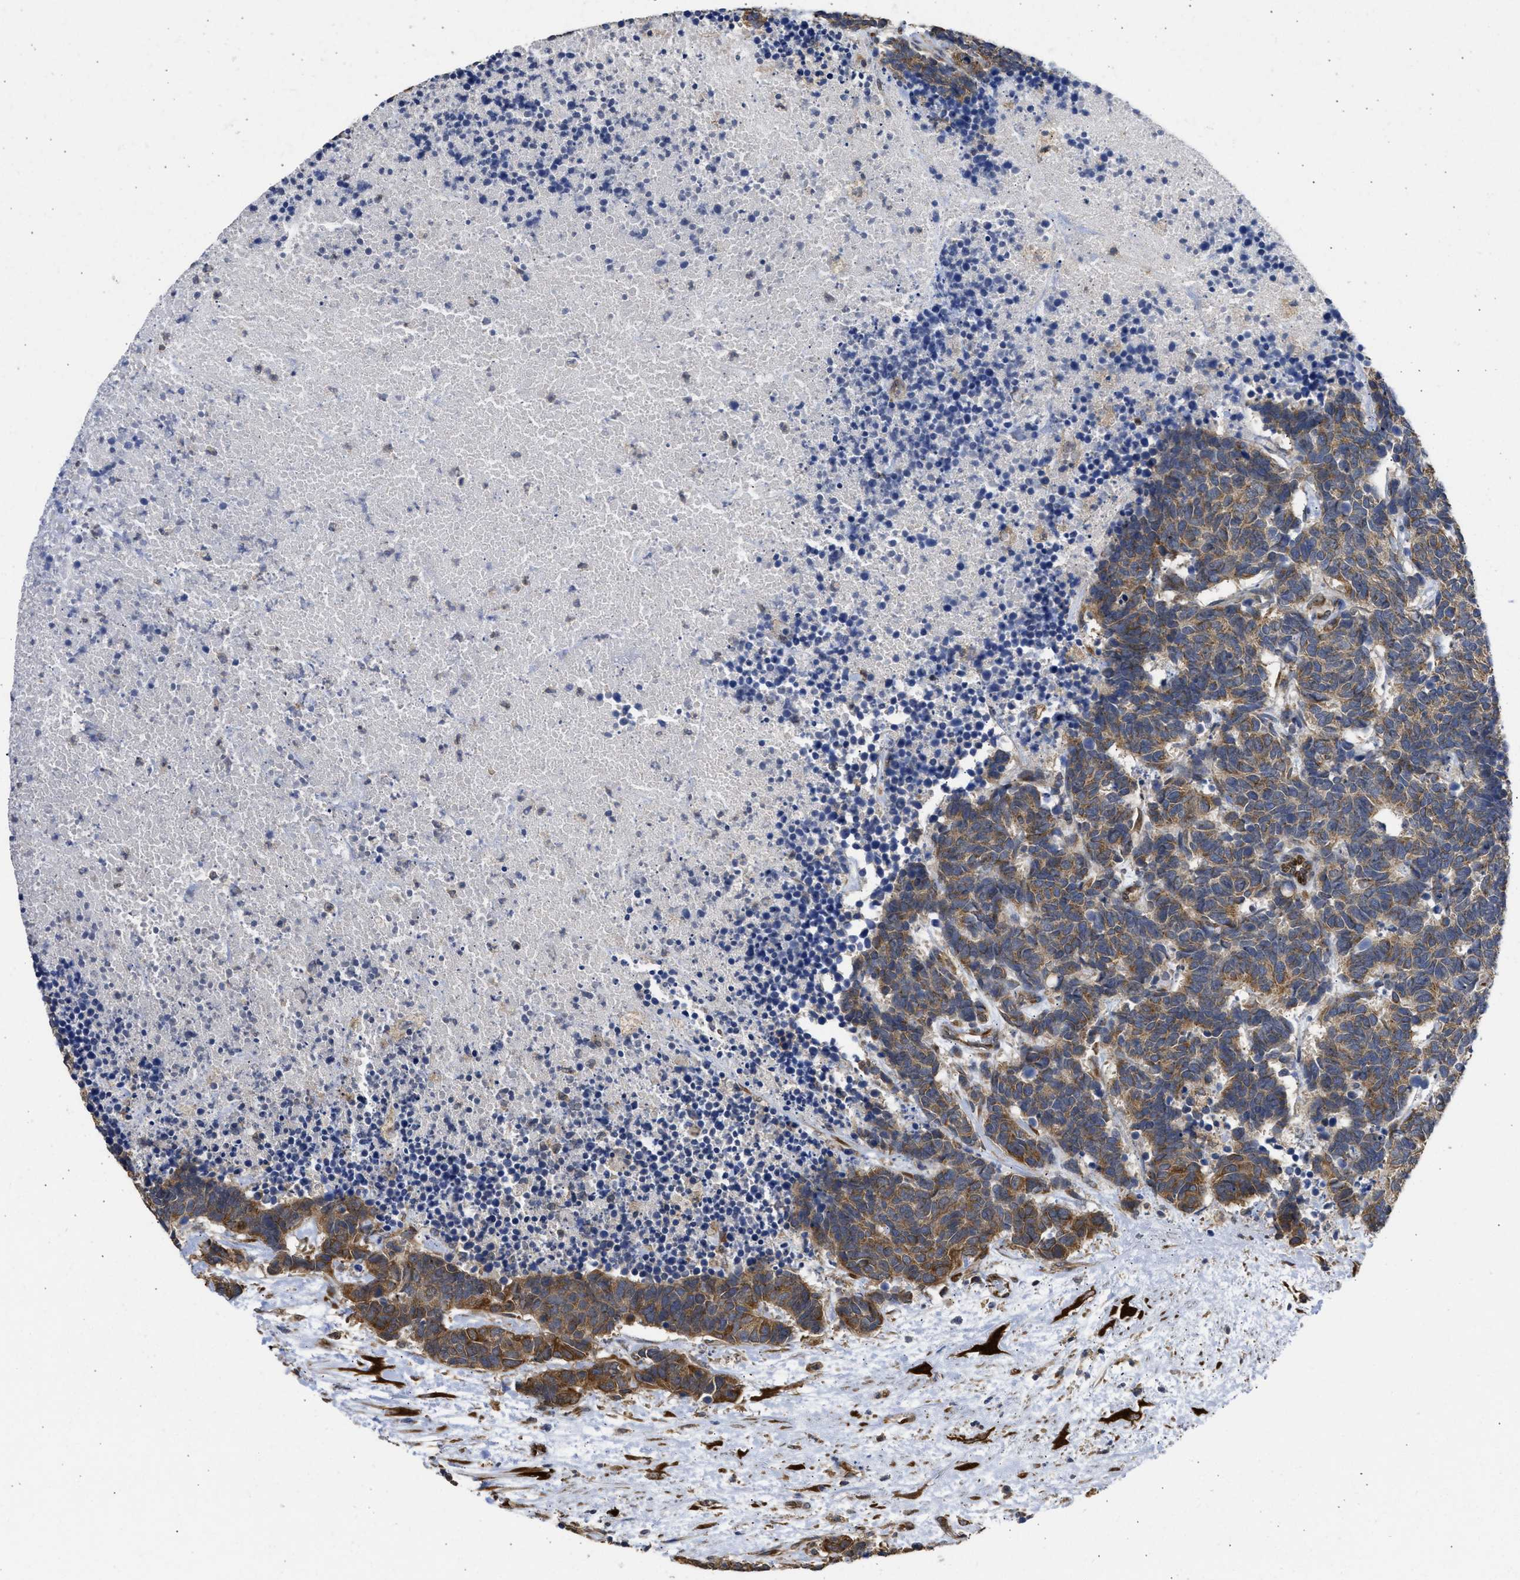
{"staining": {"intensity": "moderate", "quantity": ">75%", "location": "cytoplasmic/membranous"}, "tissue": "carcinoid", "cell_type": "Tumor cells", "image_type": "cancer", "snomed": [{"axis": "morphology", "description": "Carcinoma, NOS"}, {"axis": "morphology", "description": "Carcinoid, malignant, NOS"}, {"axis": "topography", "description": "Urinary bladder"}], "caption": "A micrograph of carcinoid stained for a protein demonstrates moderate cytoplasmic/membranous brown staining in tumor cells.", "gene": "DNAJC1", "patient": {"sex": "male", "age": 57}}